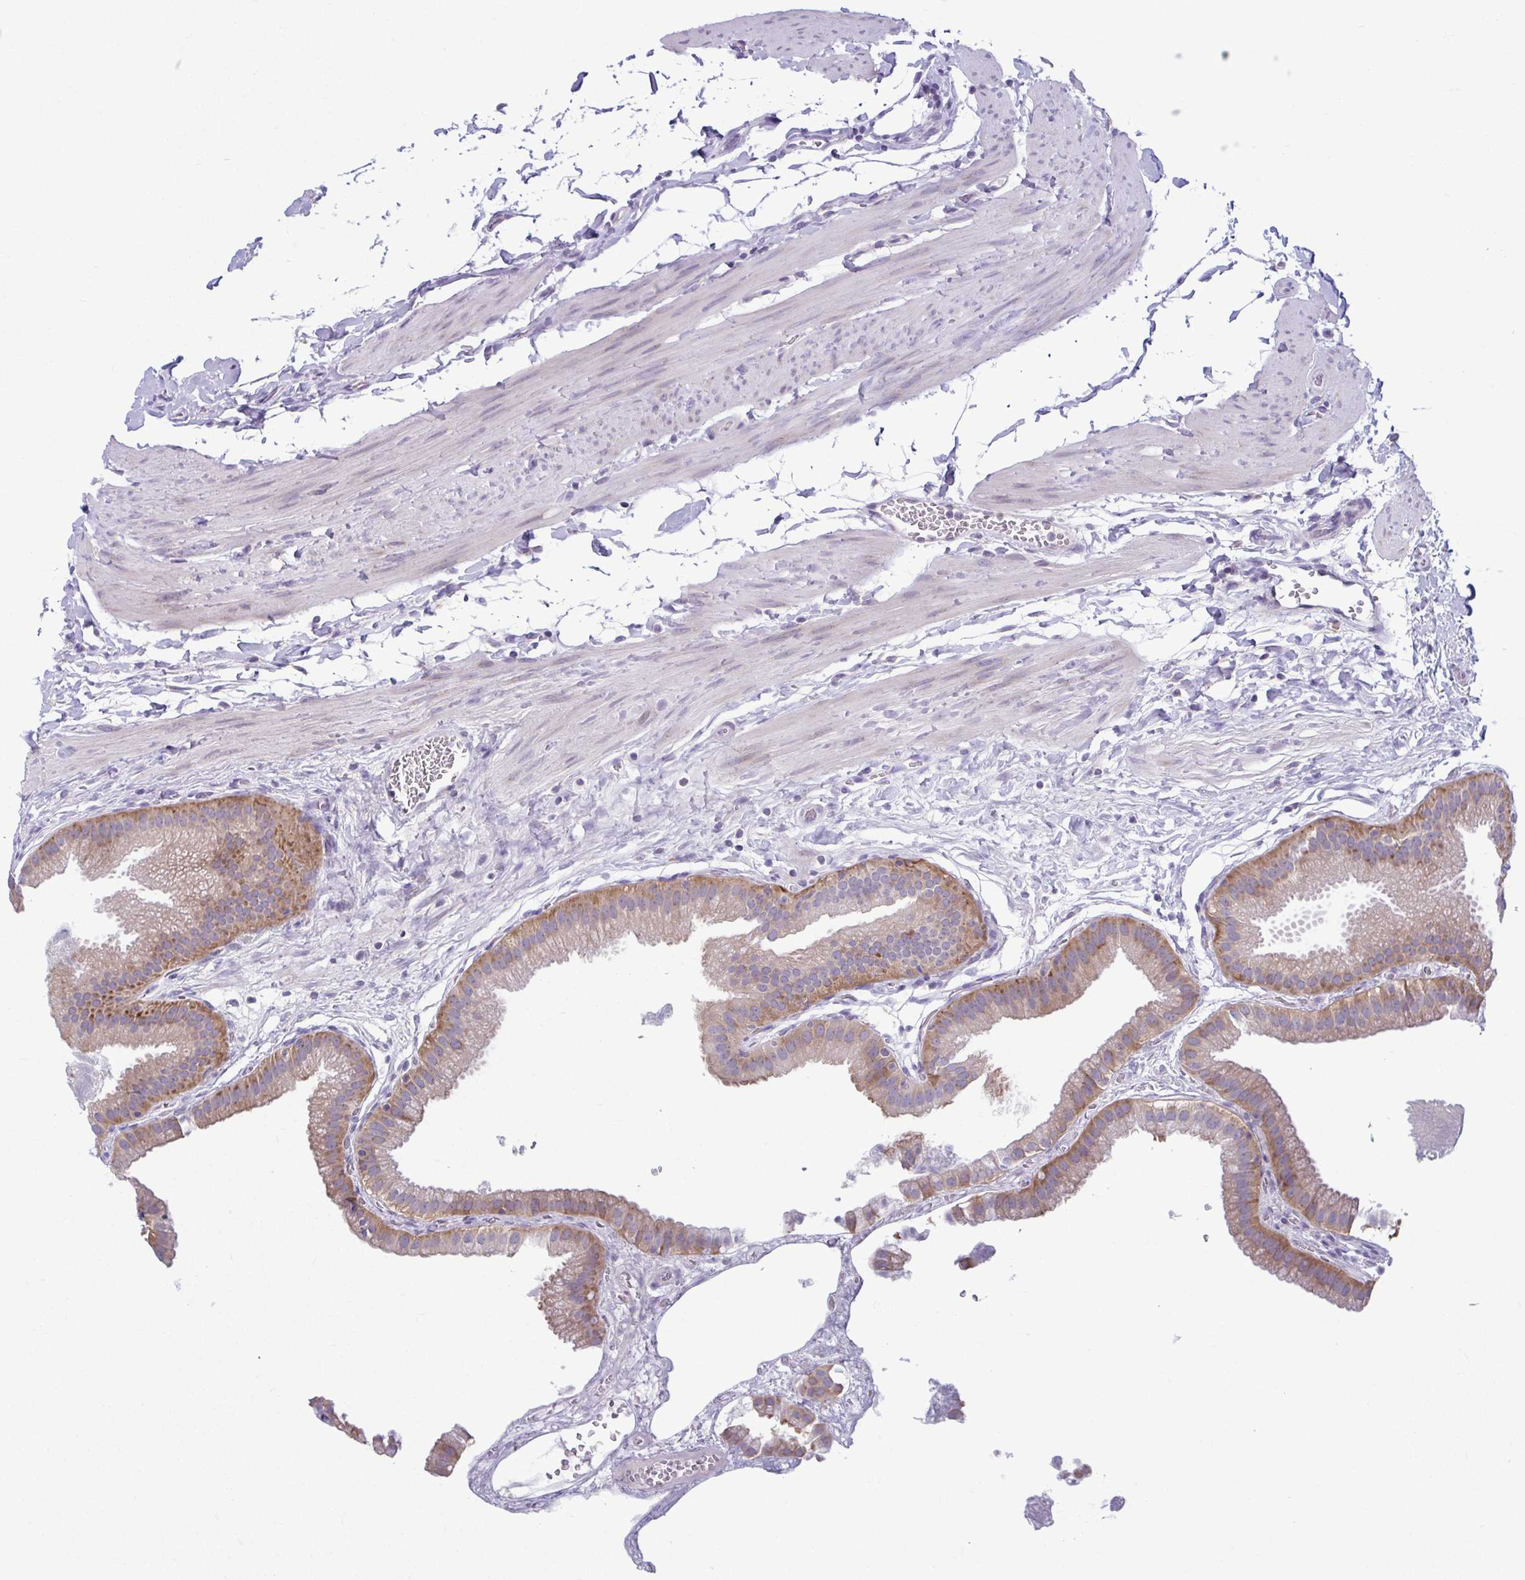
{"staining": {"intensity": "moderate", "quantity": "25%-75%", "location": "cytoplasmic/membranous"}, "tissue": "gallbladder", "cell_type": "Glandular cells", "image_type": "normal", "snomed": [{"axis": "morphology", "description": "Normal tissue, NOS"}, {"axis": "topography", "description": "Gallbladder"}], "caption": "IHC of benign gallbladder shows medium levels of moderate cytoplasmic/membranous expression in approximately 25%-75% of glandular cells.", "gene": "TMEM108", "patient": {"sex": "female", "age": 63}}